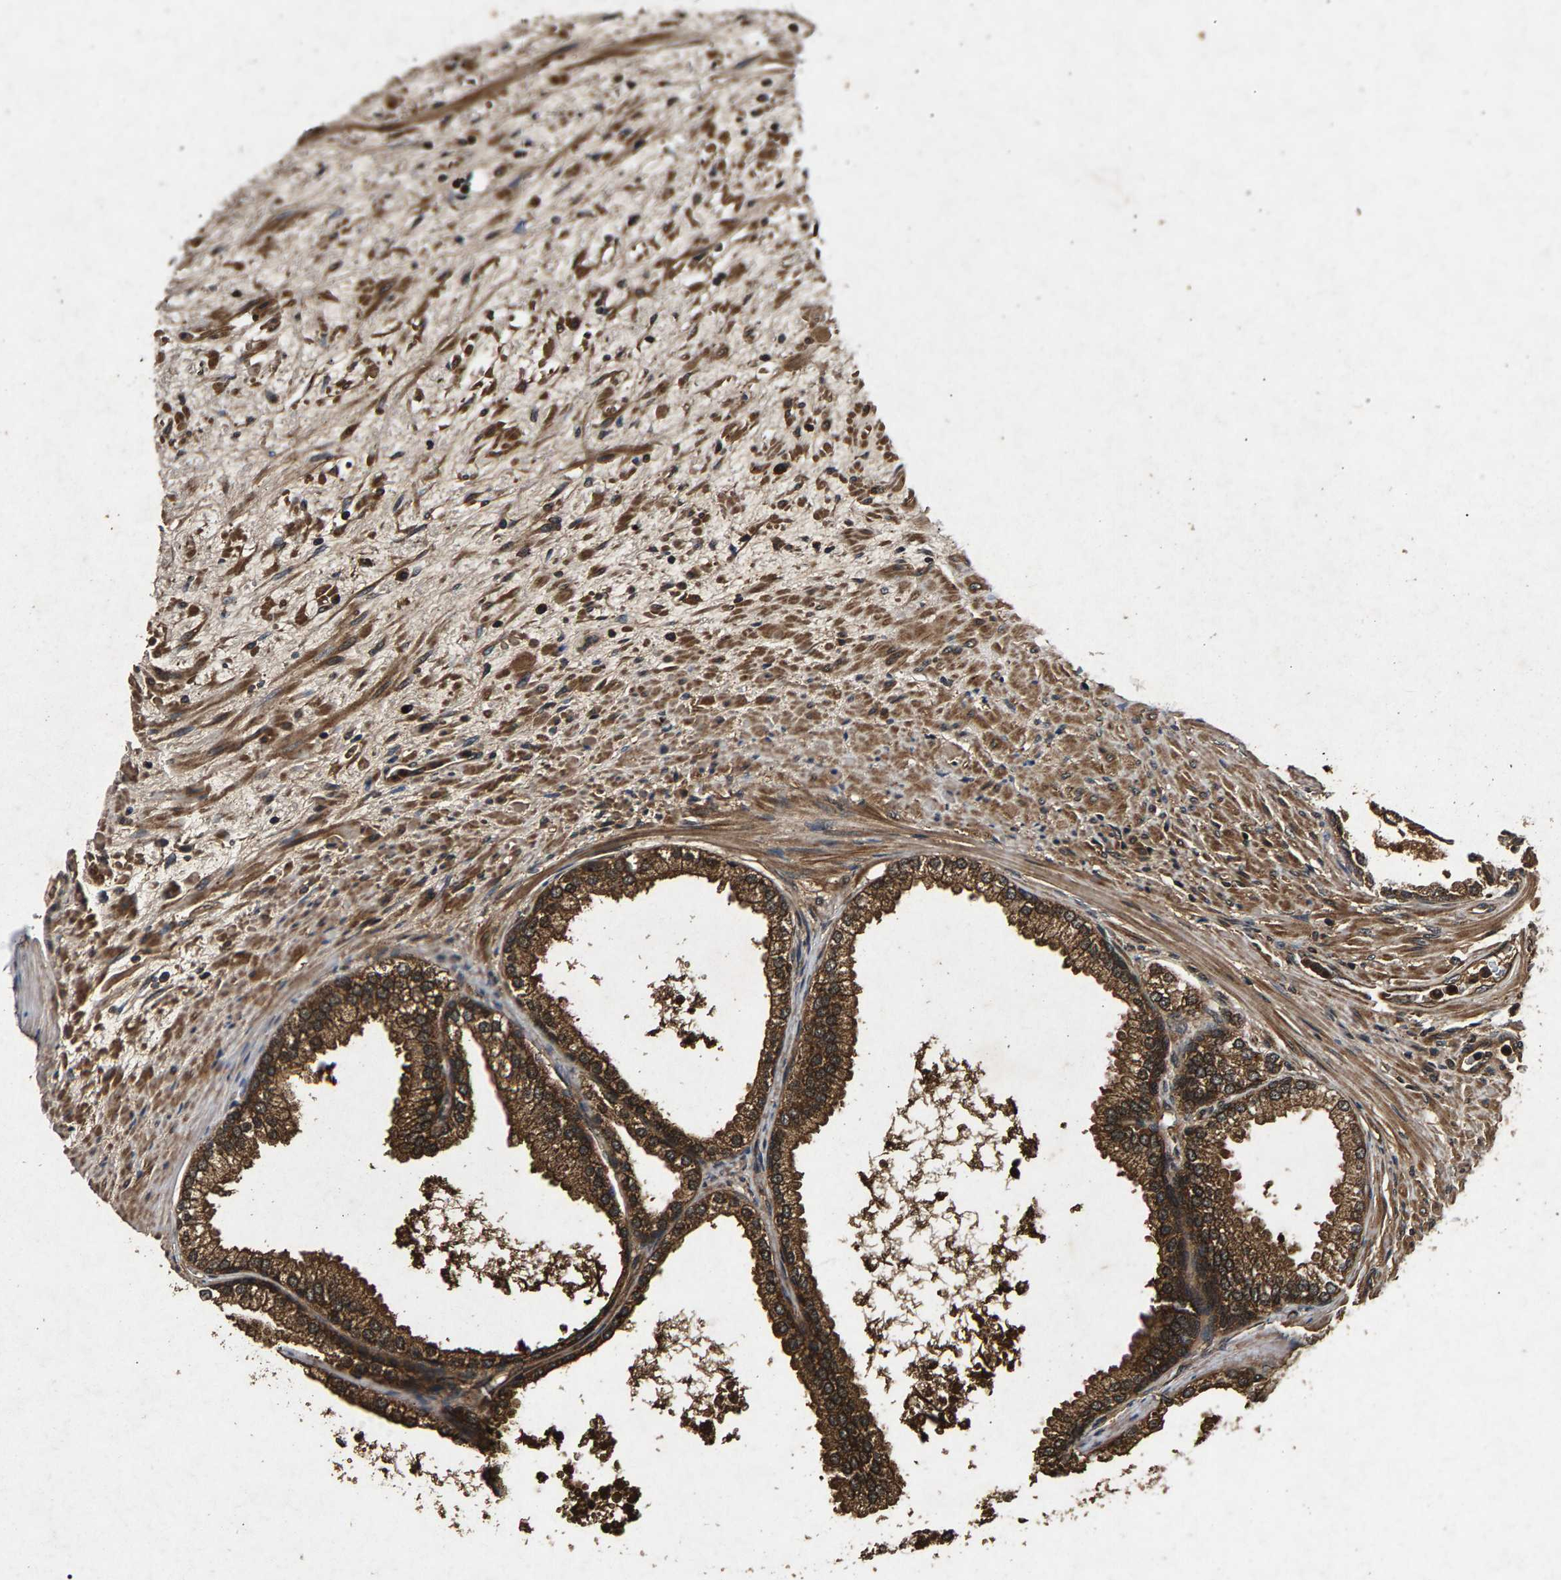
{"staining": {"intensity": "strong", "quantity": ">75%", "location": "cytoplasmic/membranous"}, "tissue": "prostate", "cell_type": "Glandular cells", "image_type": "normal", "snomed": [{"axis": "morphology", "description": "Normal tissue, NOS"}, {"axis": "topography", "description": "Prostate"}], "caption": "Strong cytoplasmic/membranous protein expression is present in approximately >75% of glandular cells in prostate. (Stains: DAB (3,3'-diaminobenzidine) in brown, nuclei in blue, Microscopy: brightfield microscopy at high magnification).", "gene": "PPP1CC", "patient": {"sex": "male", "age": 76}}